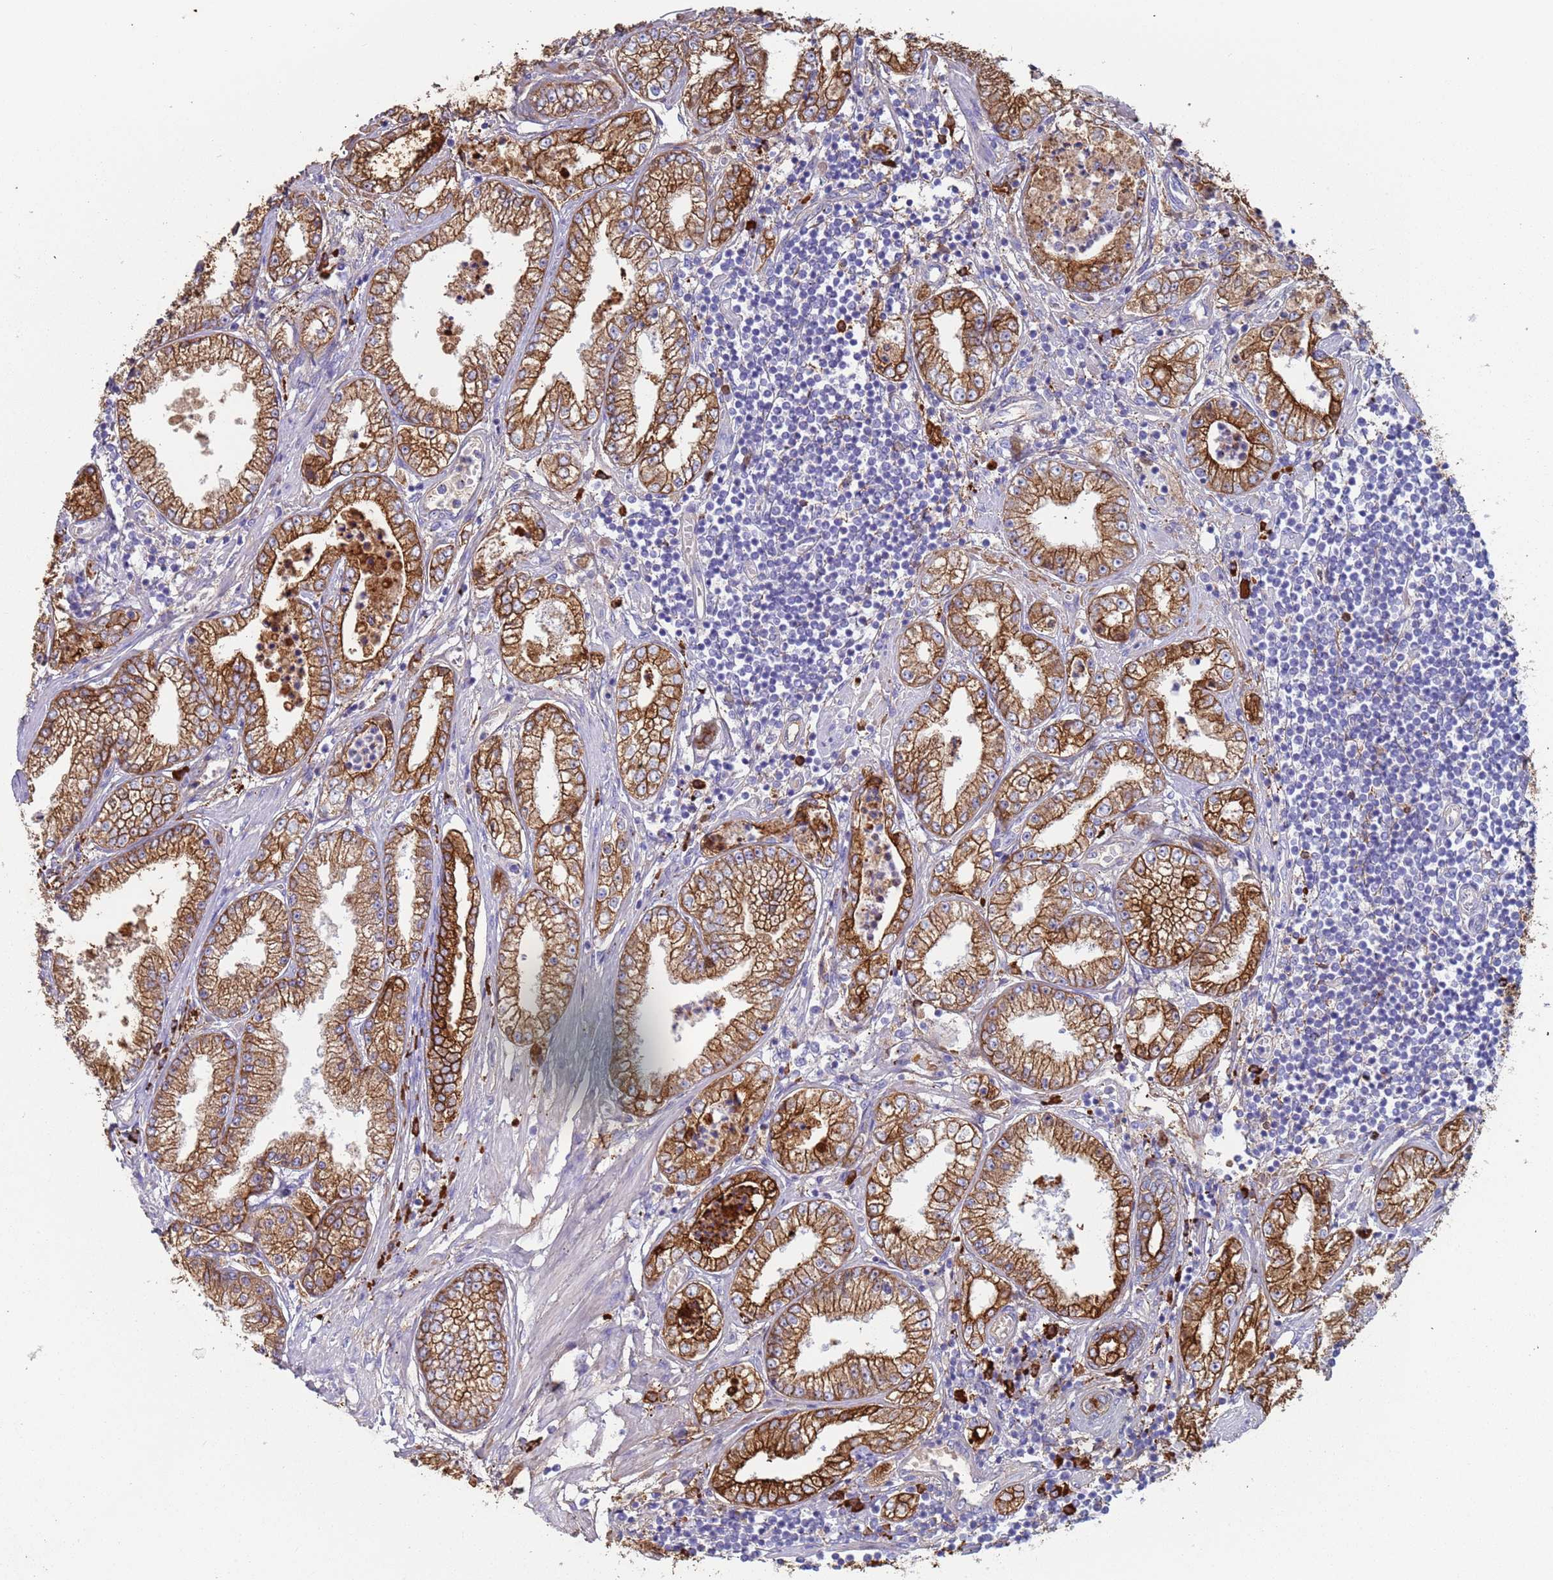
{"staining": {"intensity": "strong", "quantity": ">75%", "location": "cytoplasmic/membranous"}, "tissue": "prostate cancer", "cell_type": "Tumor cells", "image_type": "cancer", "snomed": [{"axis": "morphology", "description": "Adenocarcinoma, High grade"}, {"axis": "topography", "description": "Prostate"}], "caption": "Immunohistochemistry (IHC) of prostate cancer shows high levels of strong cytoplasmic/membranous staining in approximately >75% of tumor cells.", "gene": "CYSLTR2", "patient": {"sex": "male", "age": 69}}